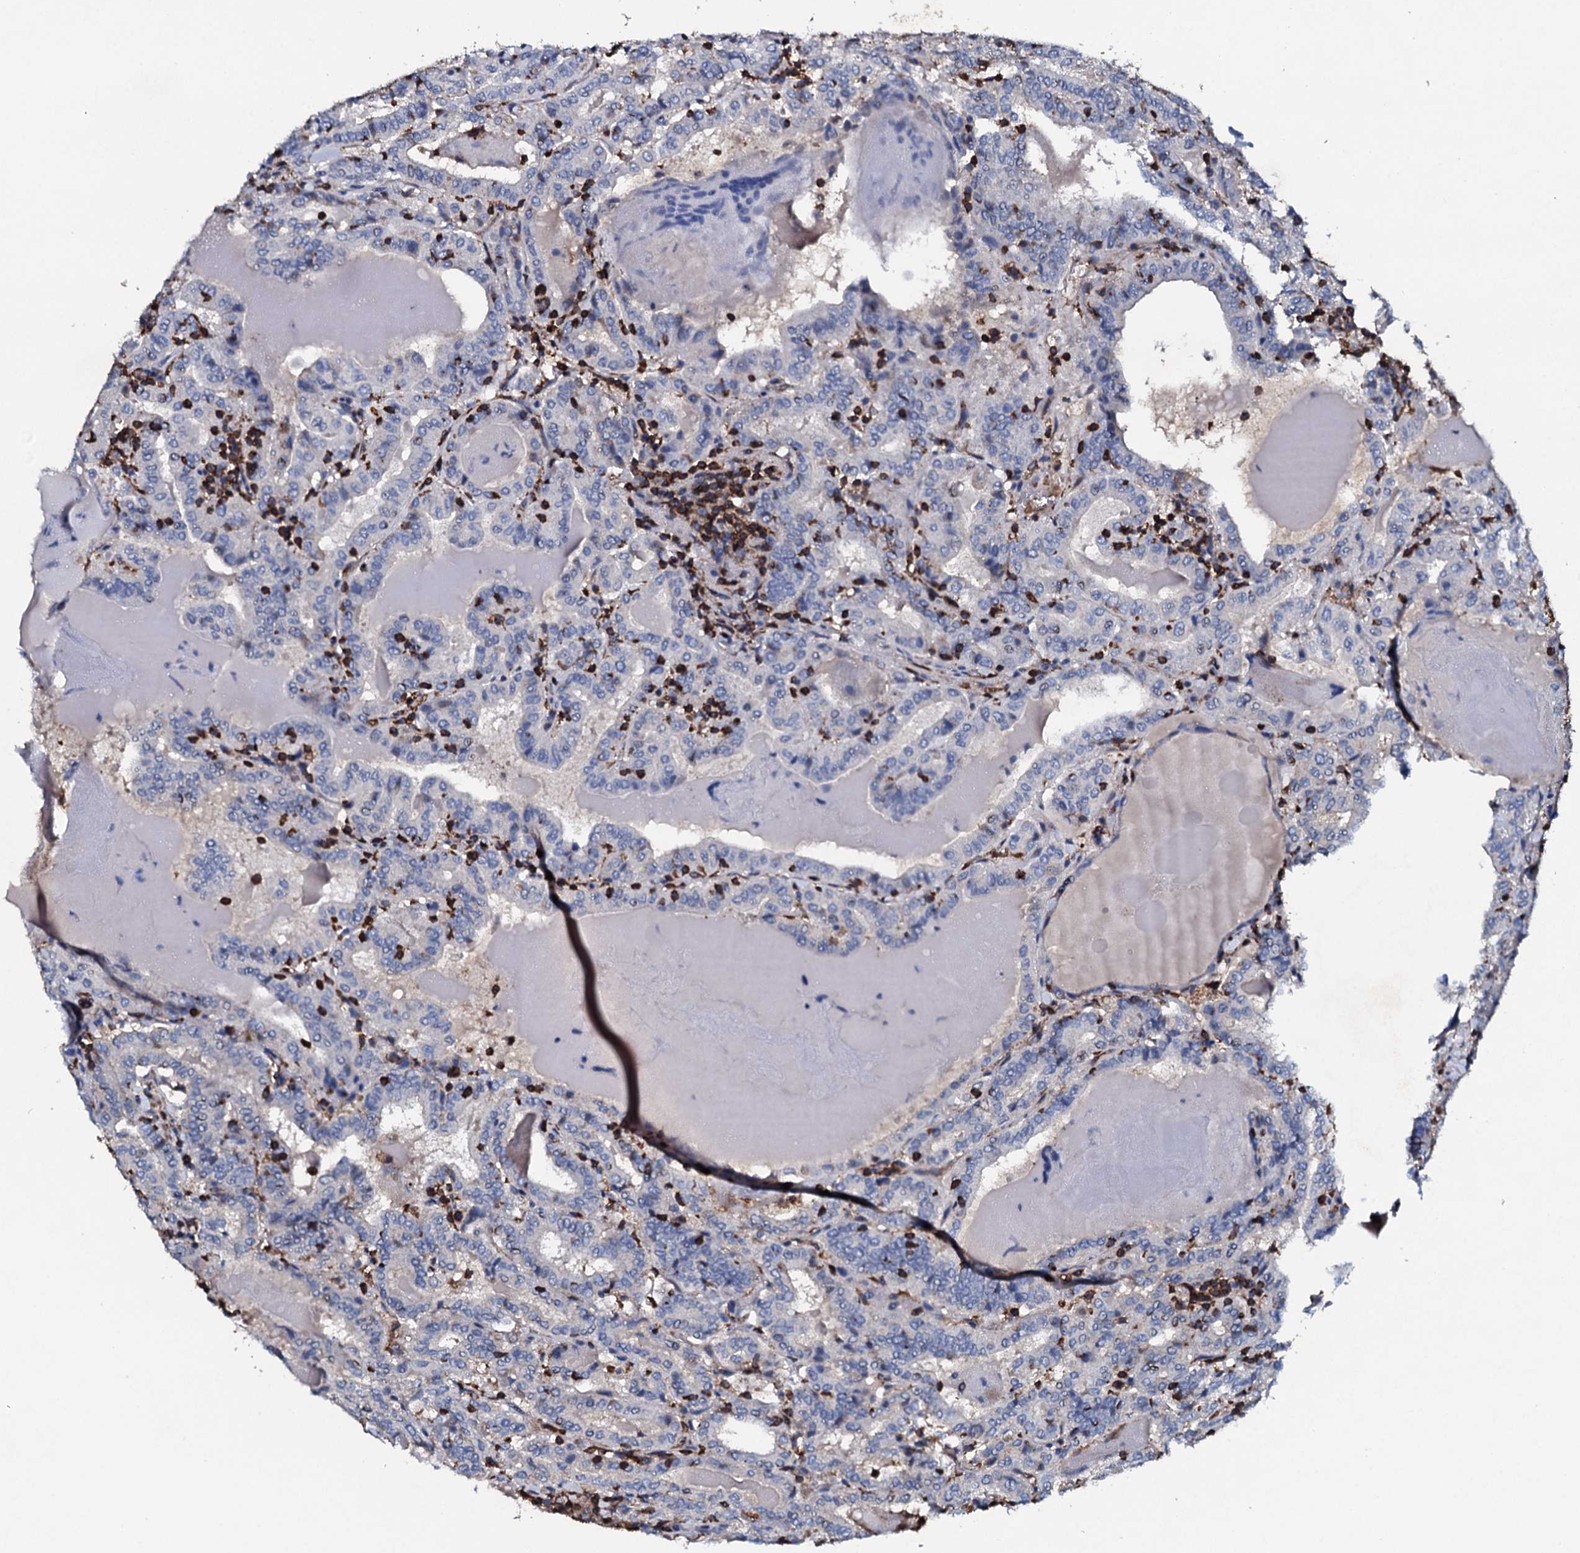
{"staining": {"intensity": "negative", "quantity": "none", "location": "none"}, "tissue": "thyroid cancer", "cell_type": "Tumor cells", "image_type": "cancer", "snomed": [{"axis": "morphology", "description": "Papillary adenocarcinoma, NOS"}, {"axis": "topography", "description": "Thyroid gland"}], "caption": "This is an IHC image of thyroid papillary adenocarcinoma. There is no expression in tumor cells.", "gene": "MS4A4E", "patient": {"sex": "female", "age": 72}}